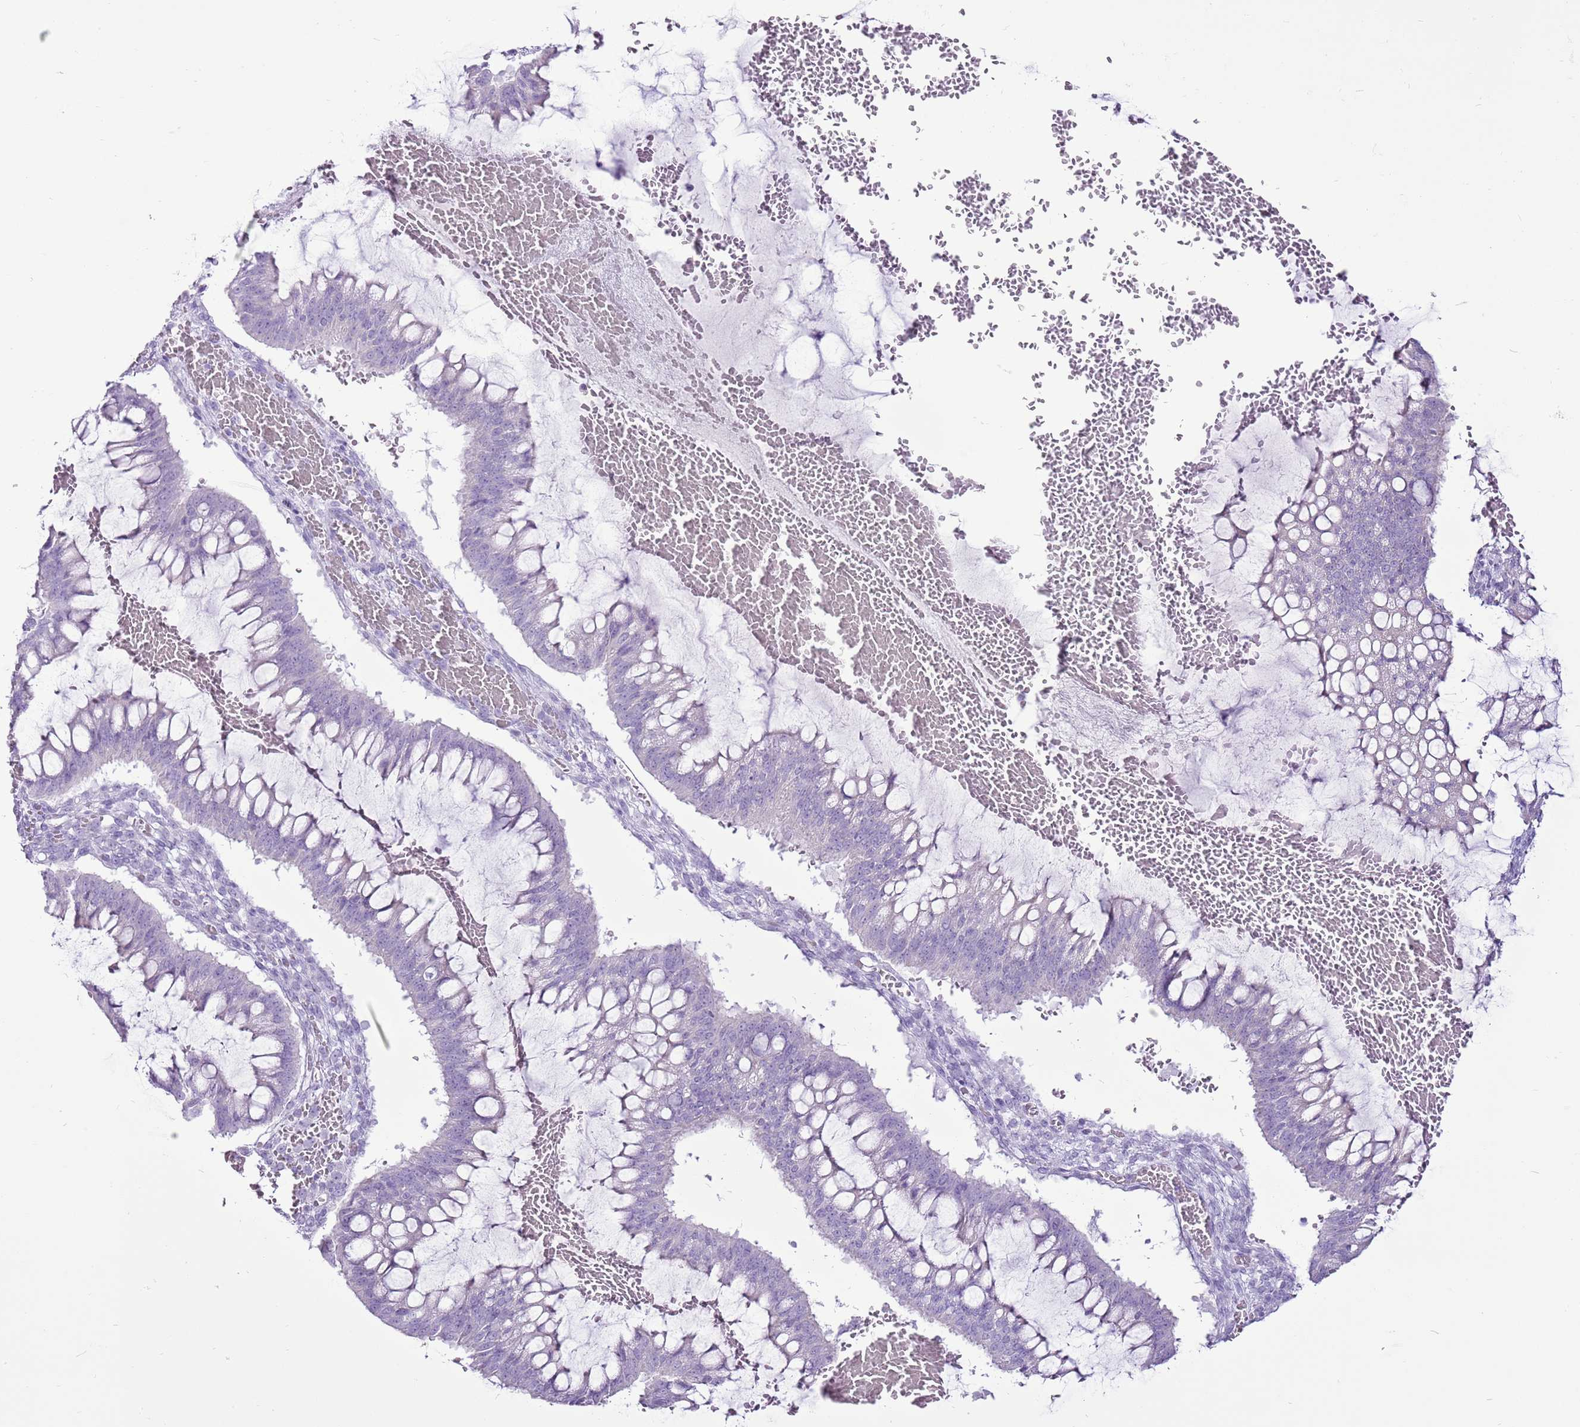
{"staining": {"intensity": "negative", "quantity": "none", "location": "none"}, "tissue": "ovarian cancer", "cell_type": "Tumor cells", "image_type": "cancer", "snomed": [{"axis": "morphology", "description": "Cystadenocarcinoma, mucinous, NOS"}, {"axis": "topography", "description": "Ovary"}], "caption": "Human ovarian mucinous cystadenocarcinoma stained for a protein using IHC exhibits no staining in tumor cells.", "gene": "CNFN", "patient": {"sex": "female", "age": 73}}